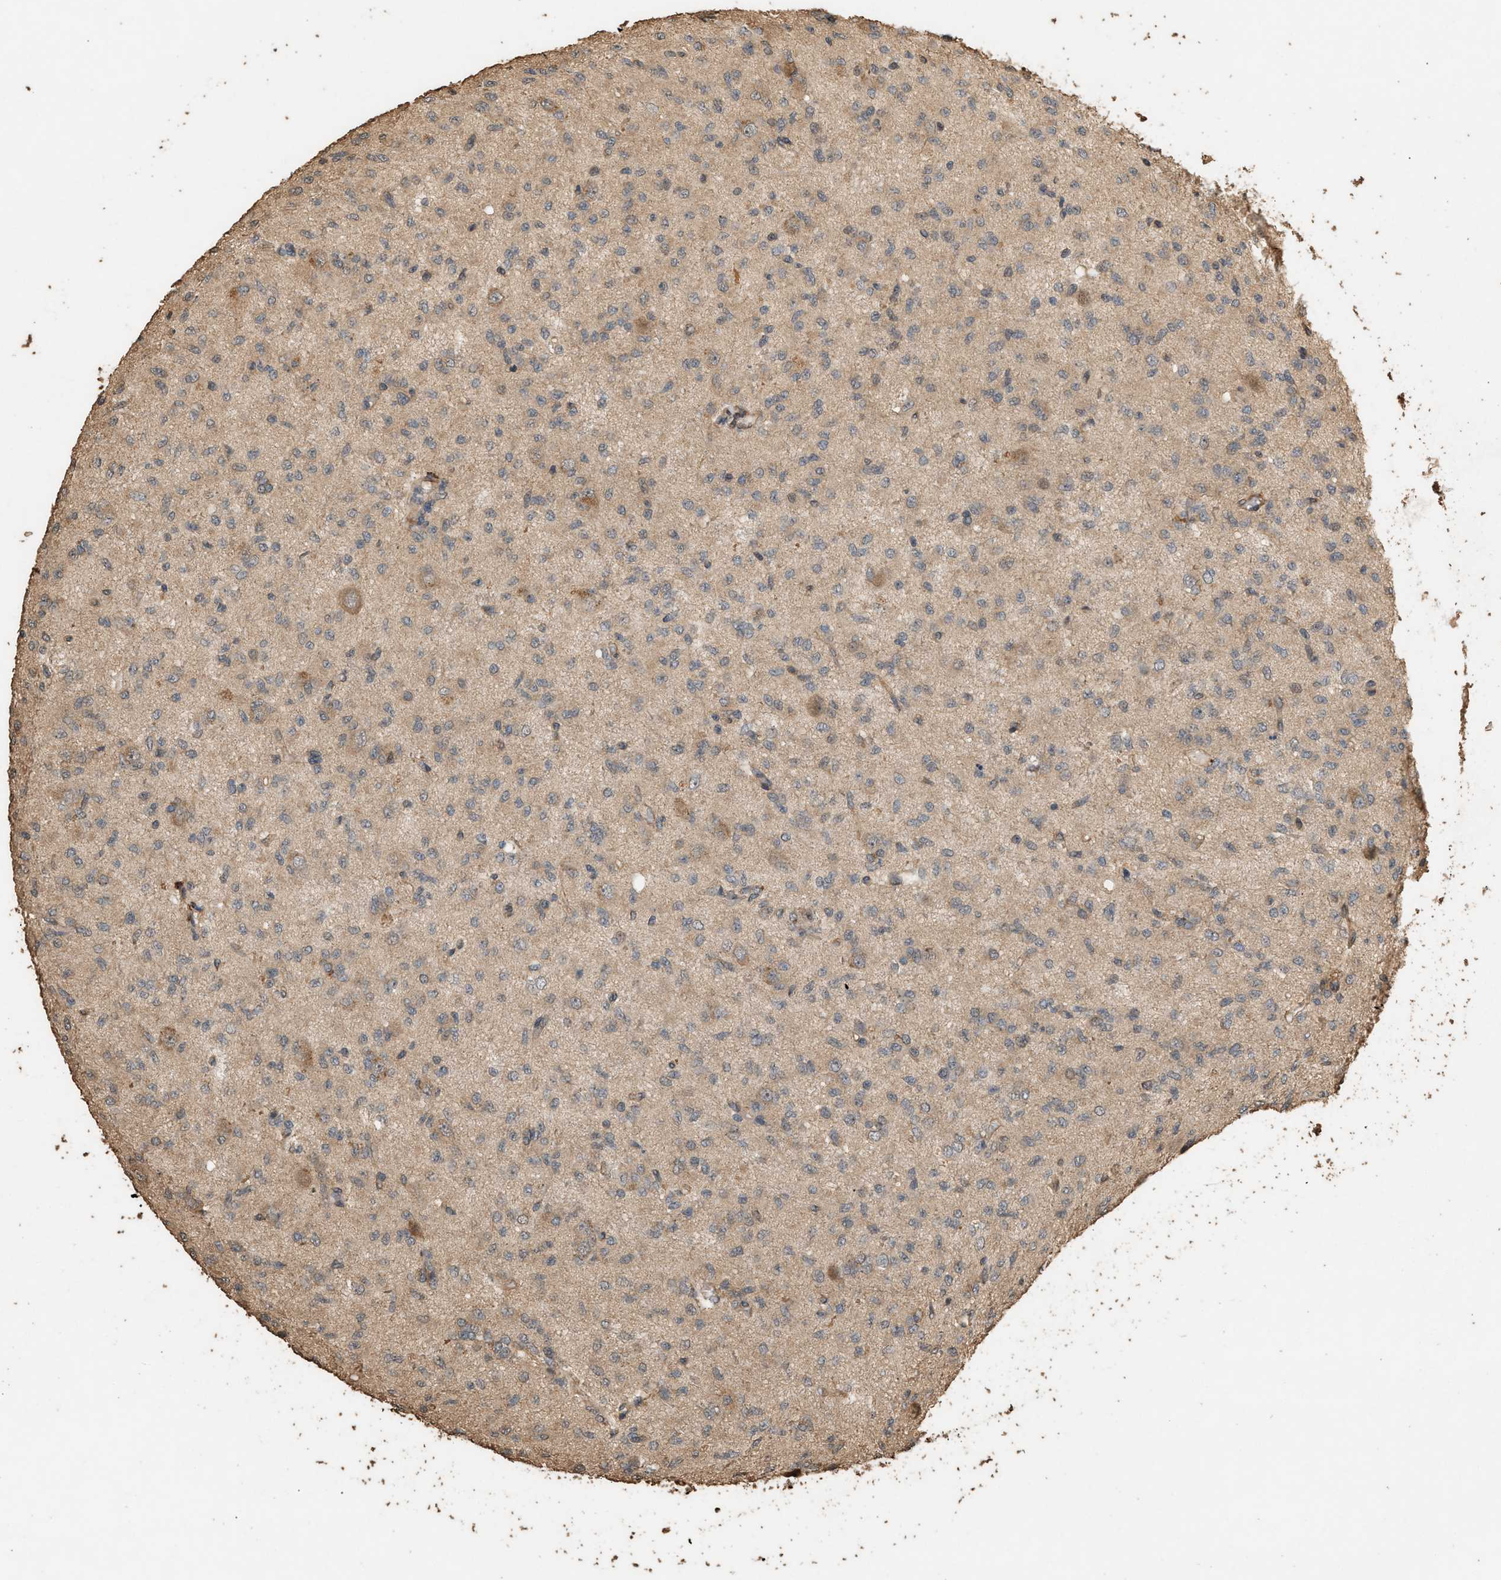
{"staining": {"intensity": "weak", "quantity": ">75%", "location": "cytoplasmic/membranous"}, "tissue": "glioma", "cell_type": "Tumor cells", "image_type": "cancer", "snomed": [{"axis": "morphology", "description": "Glioma, malignant, High grade"}, {"axis": "topography", "description": "Brain"}], "caption": "Immunohistochemistry (IHC) (DAB (3,3'-diaminobenzidine)) staining of human malignant glioma (high-grade) displays weak cytoplasmic/membranous protein expression in about >75% of tumor cells. Nuclei are stained in blue.", "gene": "DCAF7", "patient": {"sex": "female", "age": 59}}